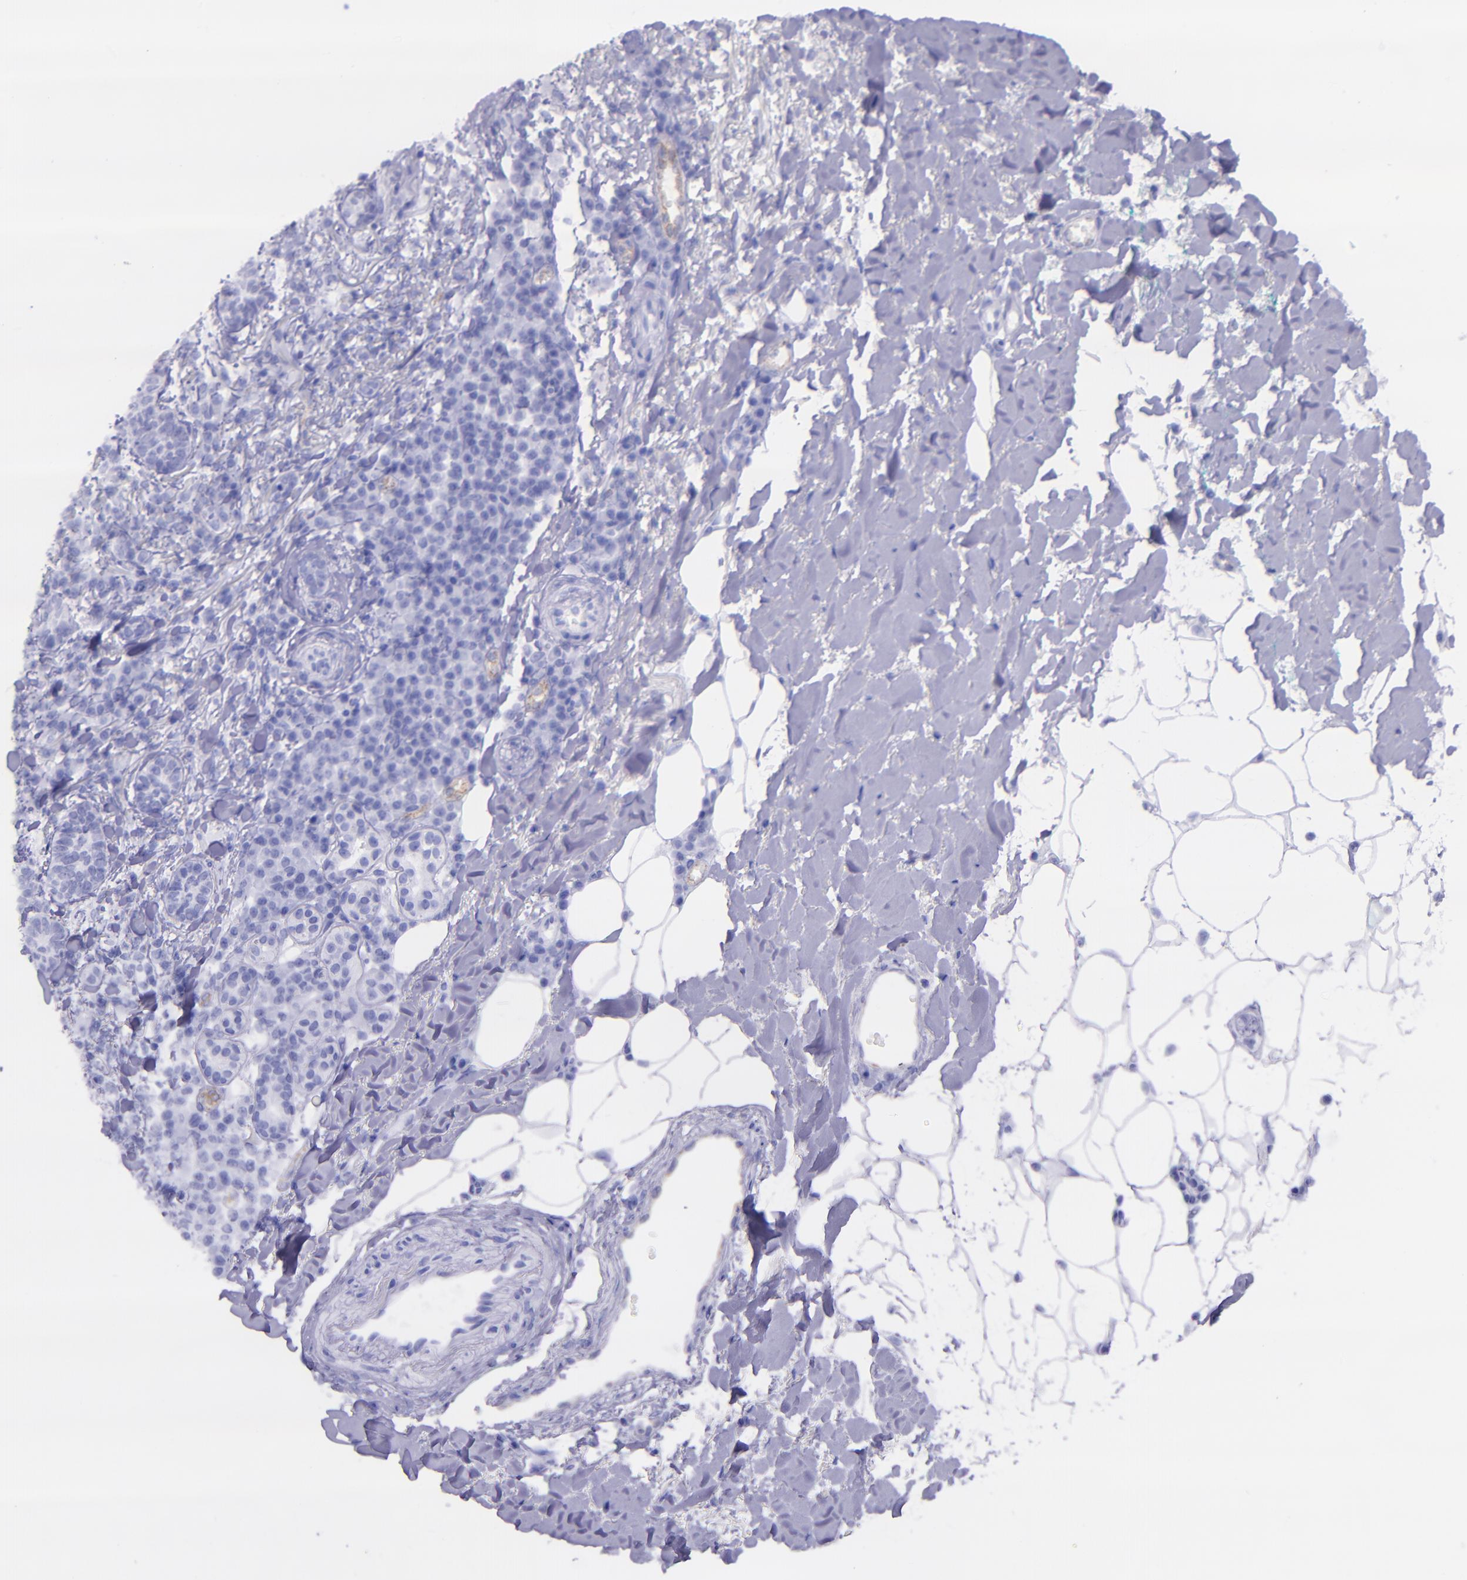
{"staining": {"intensity": "negative", "quantity": "none", "location": "none"}, "tissue": "skin cancer", "cell_type": "Tumor cells", "image_type": "cancer", "snomed": [{"axis": "morphology", "description": "Basal cell carcinoma"}, {"axis": "topography", "description": "Skin"}], "caption": "Skin basal cell carcinoma was stained to show a protein in brown. There is no significant expression in tumor cells. Brightfield microscopy of immunohistochemistry (IHC) stained with DAB (brown) and hematoxylin (blue), captured at high magnification.", "gene": "SELE", "patient": {"sex": "female", "age": 89}}